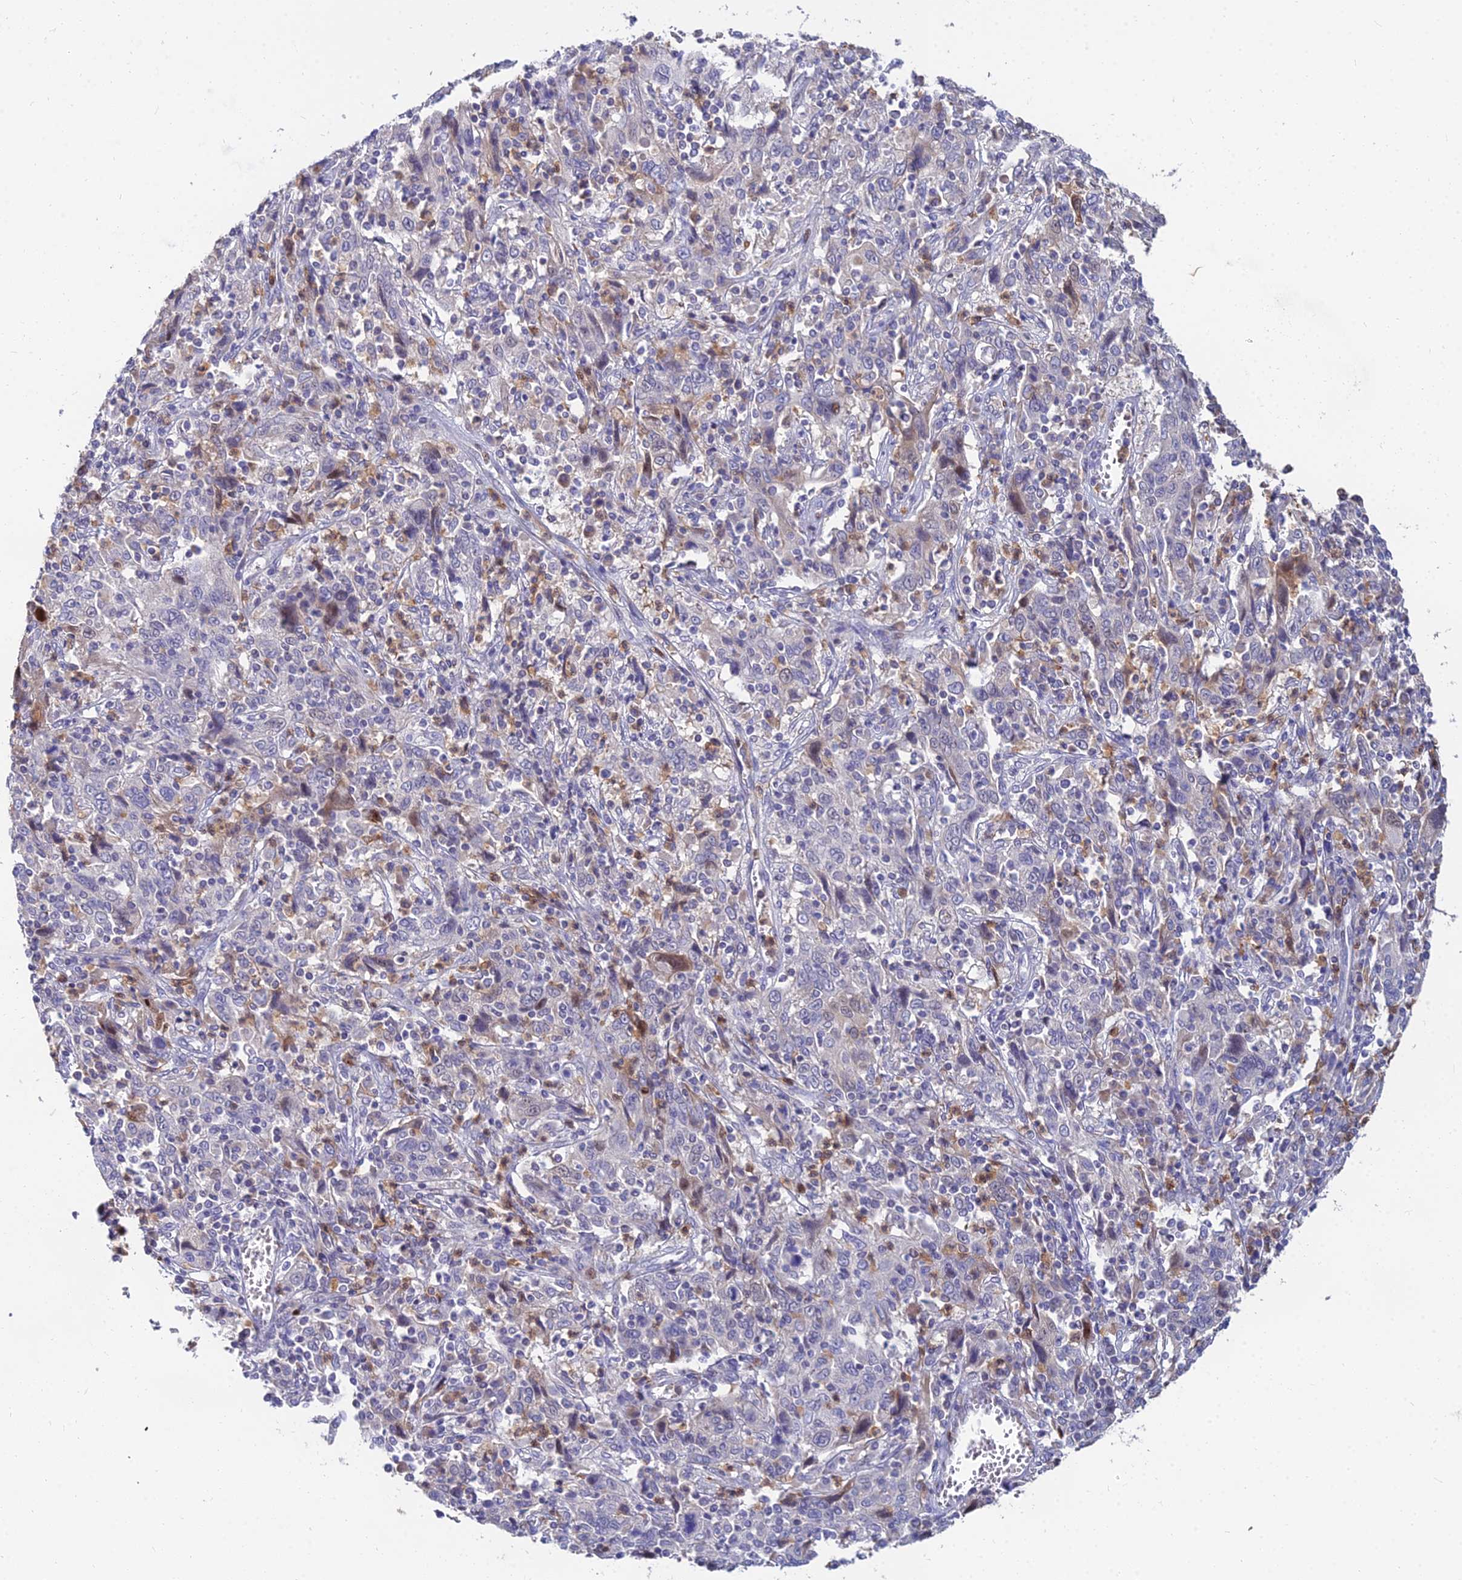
{"staining": {"intensity": "moderate", "quantity": "<25%", "location": "cytoplasmic/membranous"}, "tissue": "cervical cancer", "cell_type": "Tumor cells", "image_type": "cancer", "snomed": [{"axis": "morphology", "description": "Squamous cell carcinoma, NOS"}, {"axis": "topography", "description": "Cervix"}], "caption": "Protein expression analysis of squamous cell carcinoma (cervical) displays moderate cytoplasmic/membranous expression in approximately <25% of tumor cells. Using DAB (brown) and hematoxylin (blue) stains, captured at high magnification using brightfield microscopy.", "gene": "GOLGA6D", "patient": {"sex": "female", "age": 46}}